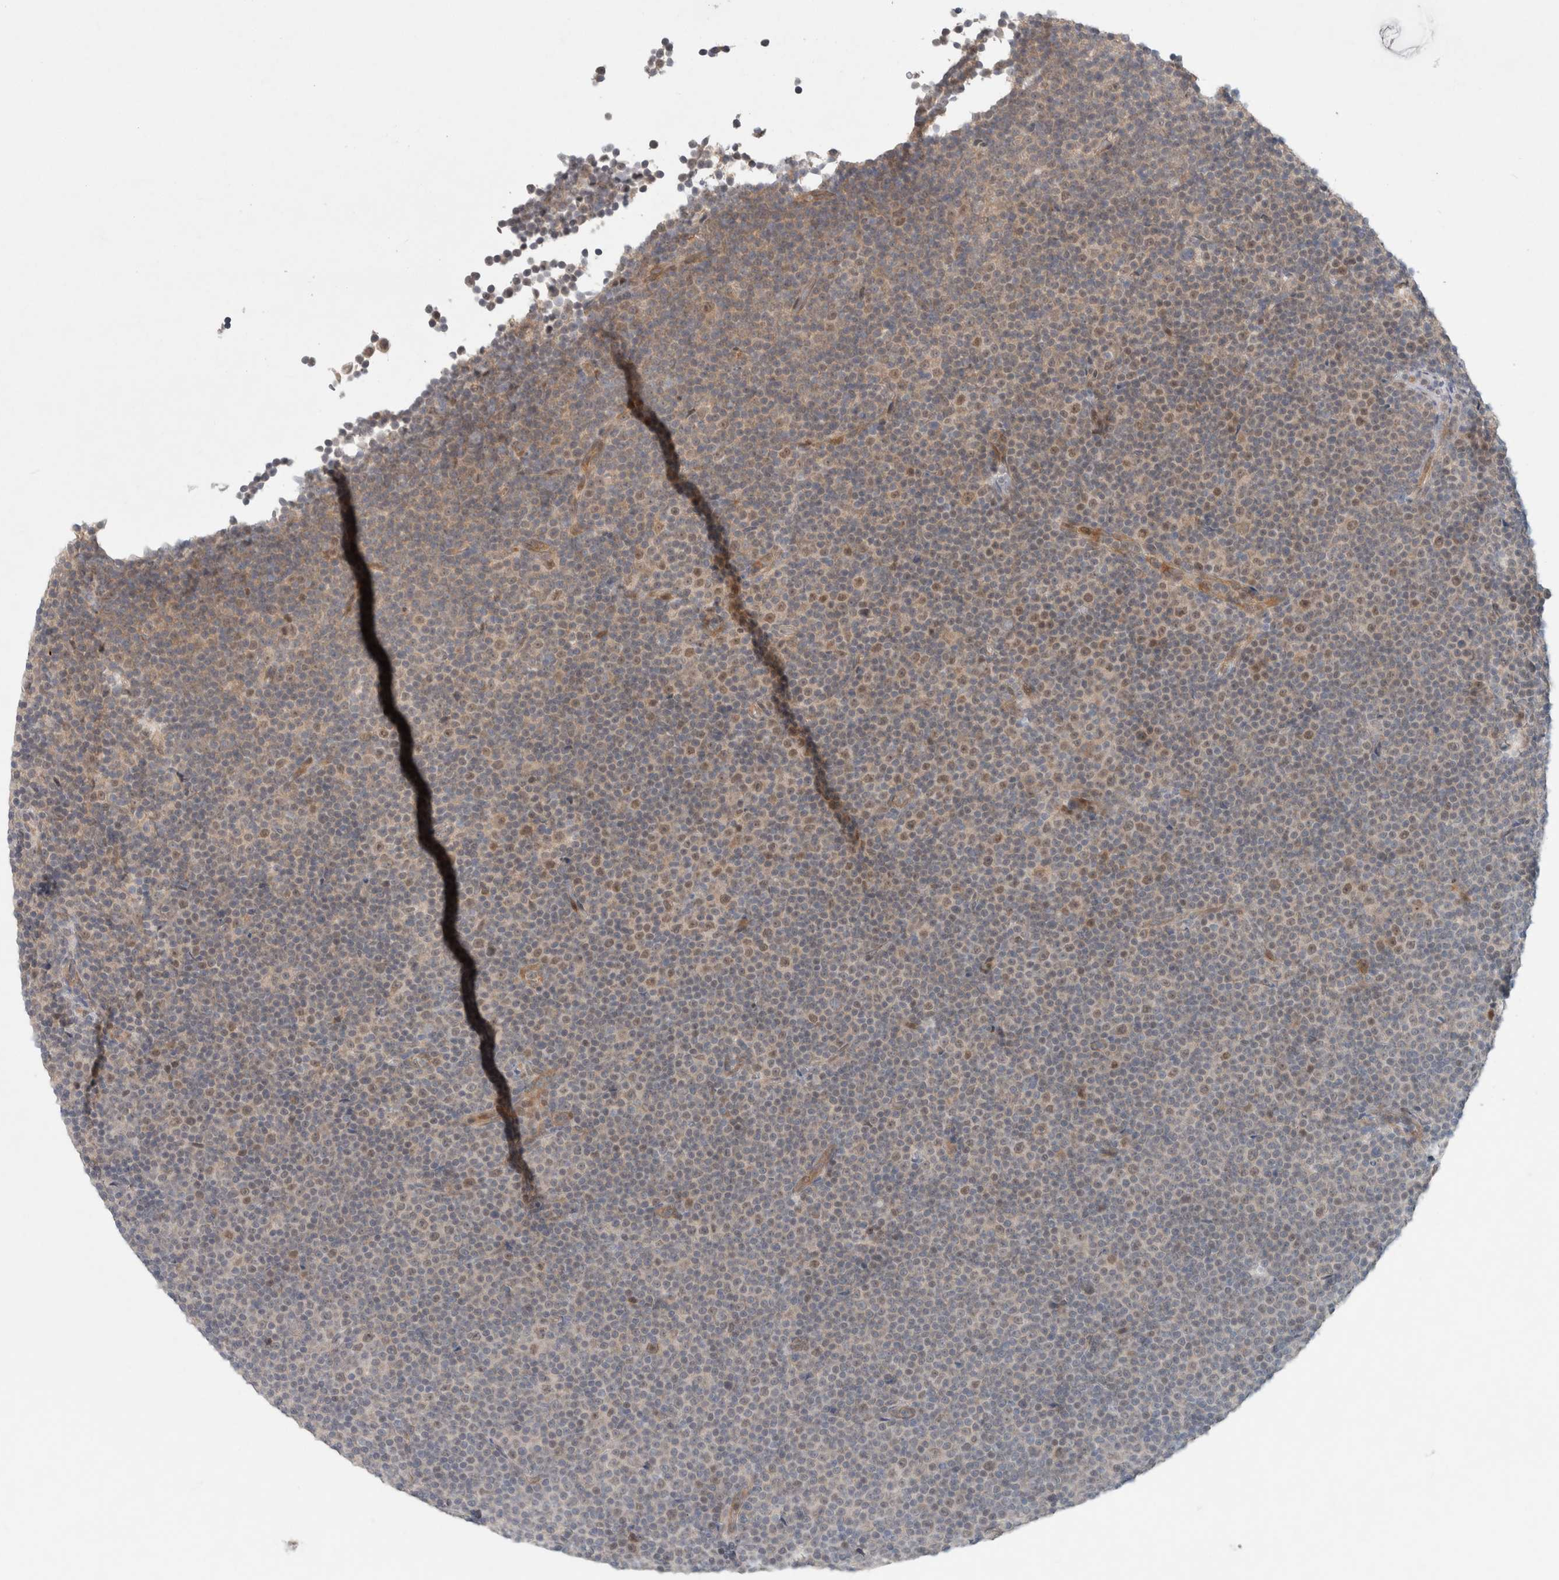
{"staining": {"intensity": "weak", "quantity": "25%-75%", "location": "cytoplasmic/membranous,nuclear"}, "tissue": "lymphoma", "cell_type": "Tumor cells", "image_type": "cancer", "snomed": [{"axis": "morphology", "description": "Malignant lymphoma, non-Hodgkin's type, Low grade"}, {"axis": "topography", "description": "Lymph node"}], "caption": "High-magnification brightfield microscopy of lymphoma stained with DAB (3,3'-diaminobenzidine) (brown) and counterstained with hematoxylin (blue). tumor cells exhibit weak cytoplasmic/membranous and nuclear positivity is identified in approximately25%-75% of cells. (Stains: DAB (3,3'-diaminobenzidine) in brown, nuclei in blue, Microscopy: brightfield microscopy at high magnification).", "gene": "RASAL2", "patient": {"sex": "female", "age": 67}}